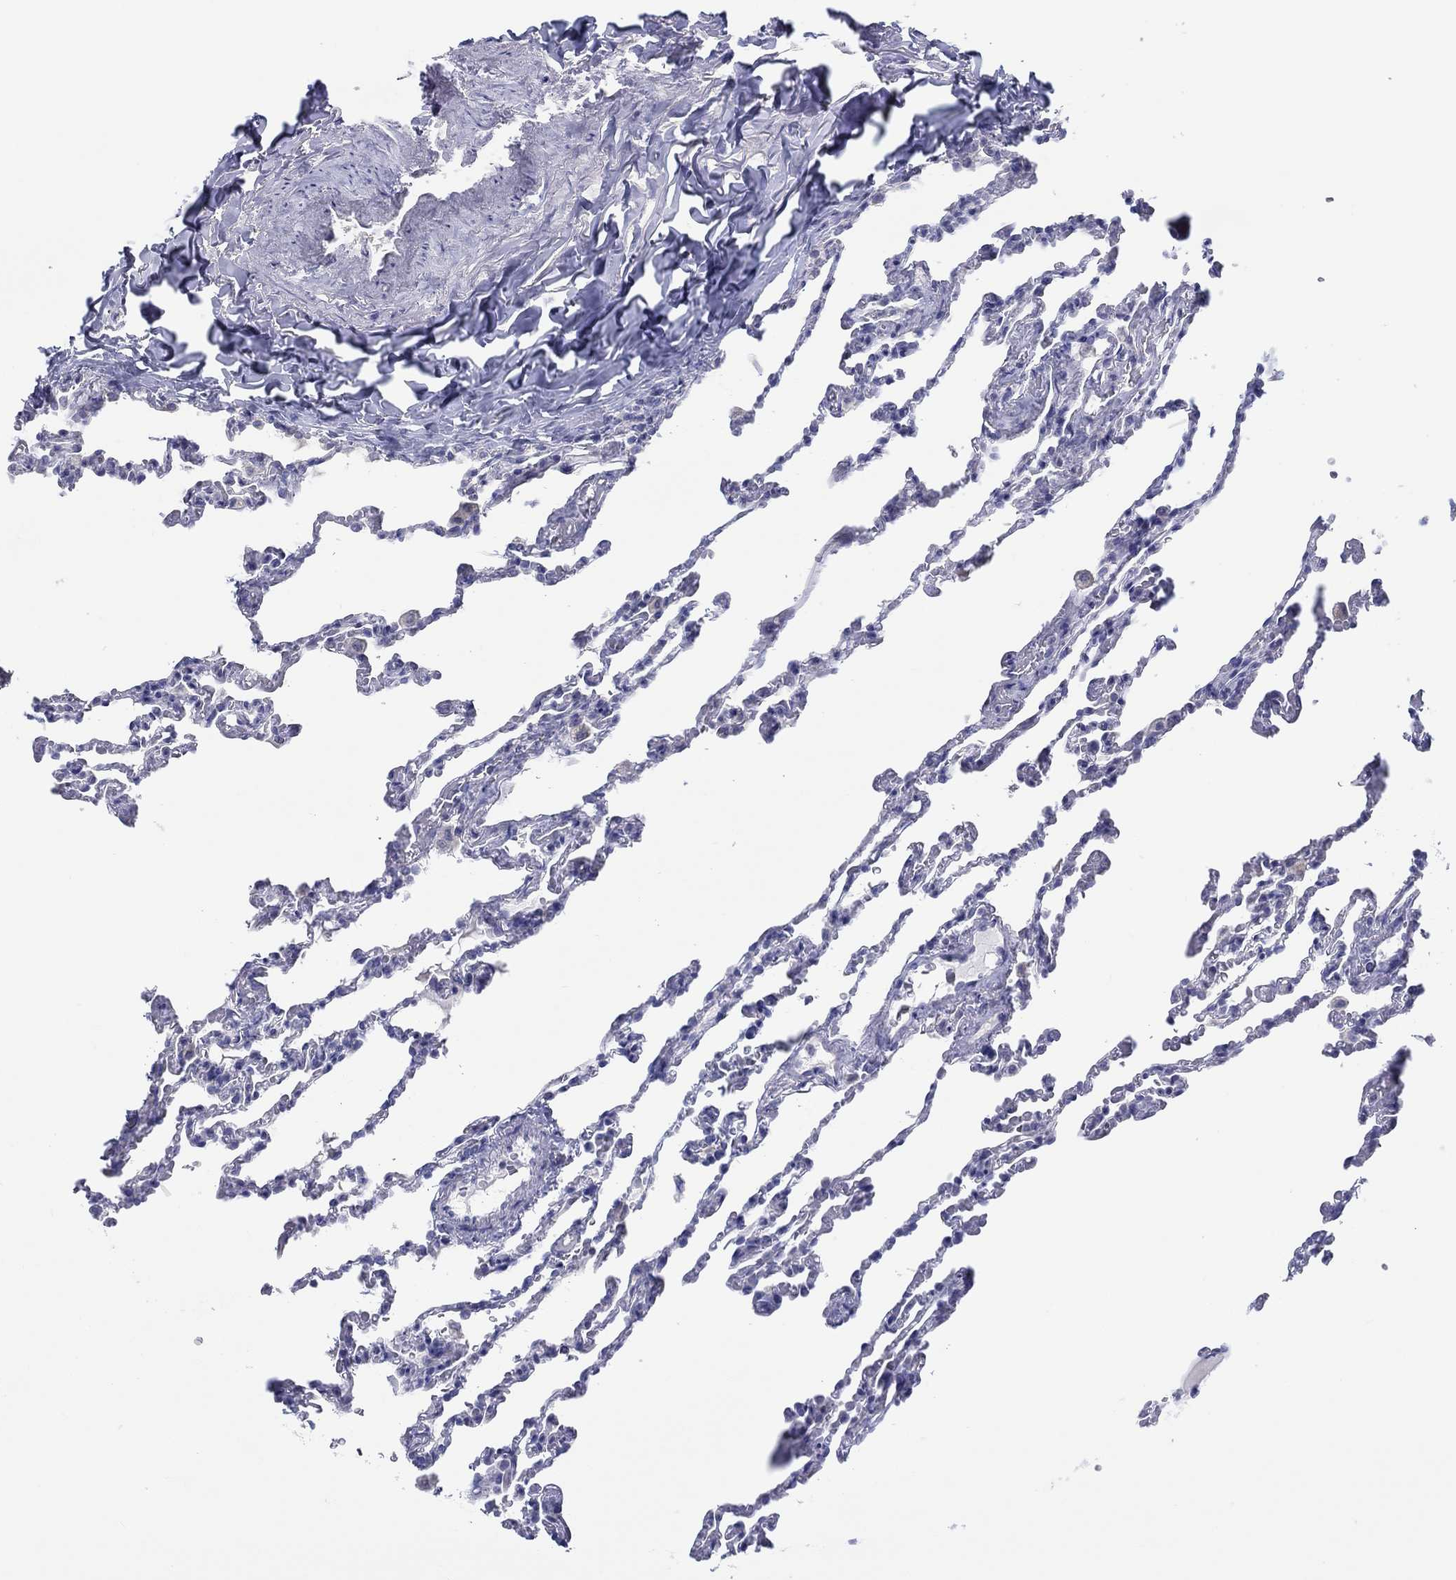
{"staining": {"intensity": "negative", "quantity": "none", "location": "none"}, "tissue": "lung", "cell_type": "Alveolar cells", "image_type": "normal", "snomed": [{"axis": "morphology", "description": "Normal tissue, NOS"}, {"axis": "topography", "description": "Lung"}], "caption": "This is a micrograph of immunohistochemistry staining of normal lung, which shows no expression in alveolar cells.", "gene": "HAPLN4", "patient": {"sex": "female", "age": 43}}